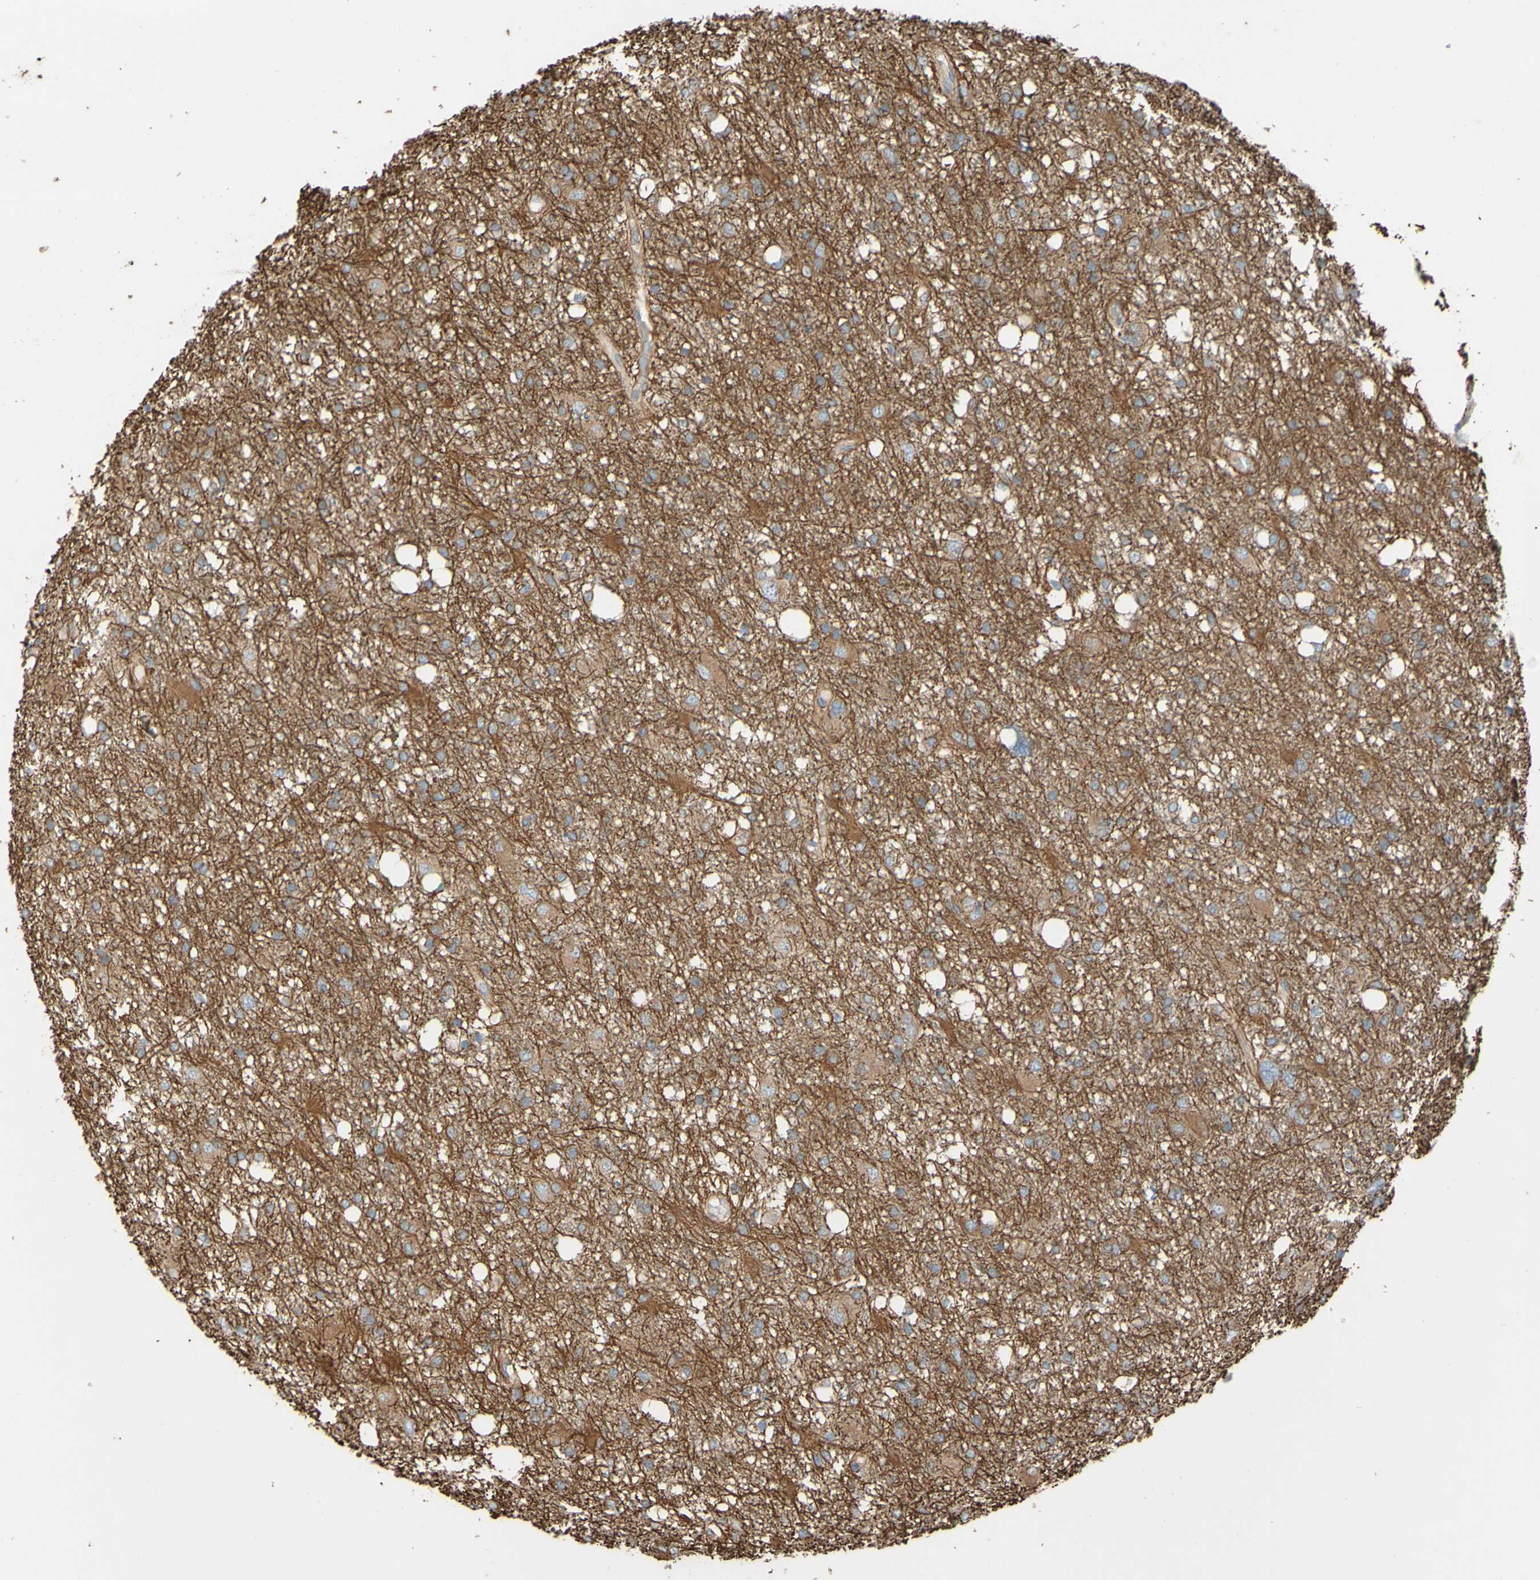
{"staining": {"intensity": "weak", "quantity": ">75%", "location": "cytoplasmic/membranous"}, "tissue": "glioma", "cell_type": "Tumor cells", "image_type": "cancer", "snomed": [{"axis": "morphology", "description": "Glioma, malignant, High grade"}, {"axis": "topography", "description": "Brain"}], "caption": "Immunohistochemistry (IHC) image of high-grade glioma (malignant) stained for a protein (brown), which demonstrates low levels of weak cytoplasmic/membranous expression in about >75% of tumor cells.", "gene": "C1orf43", "patient": {"sex": "female", "age": 59}}